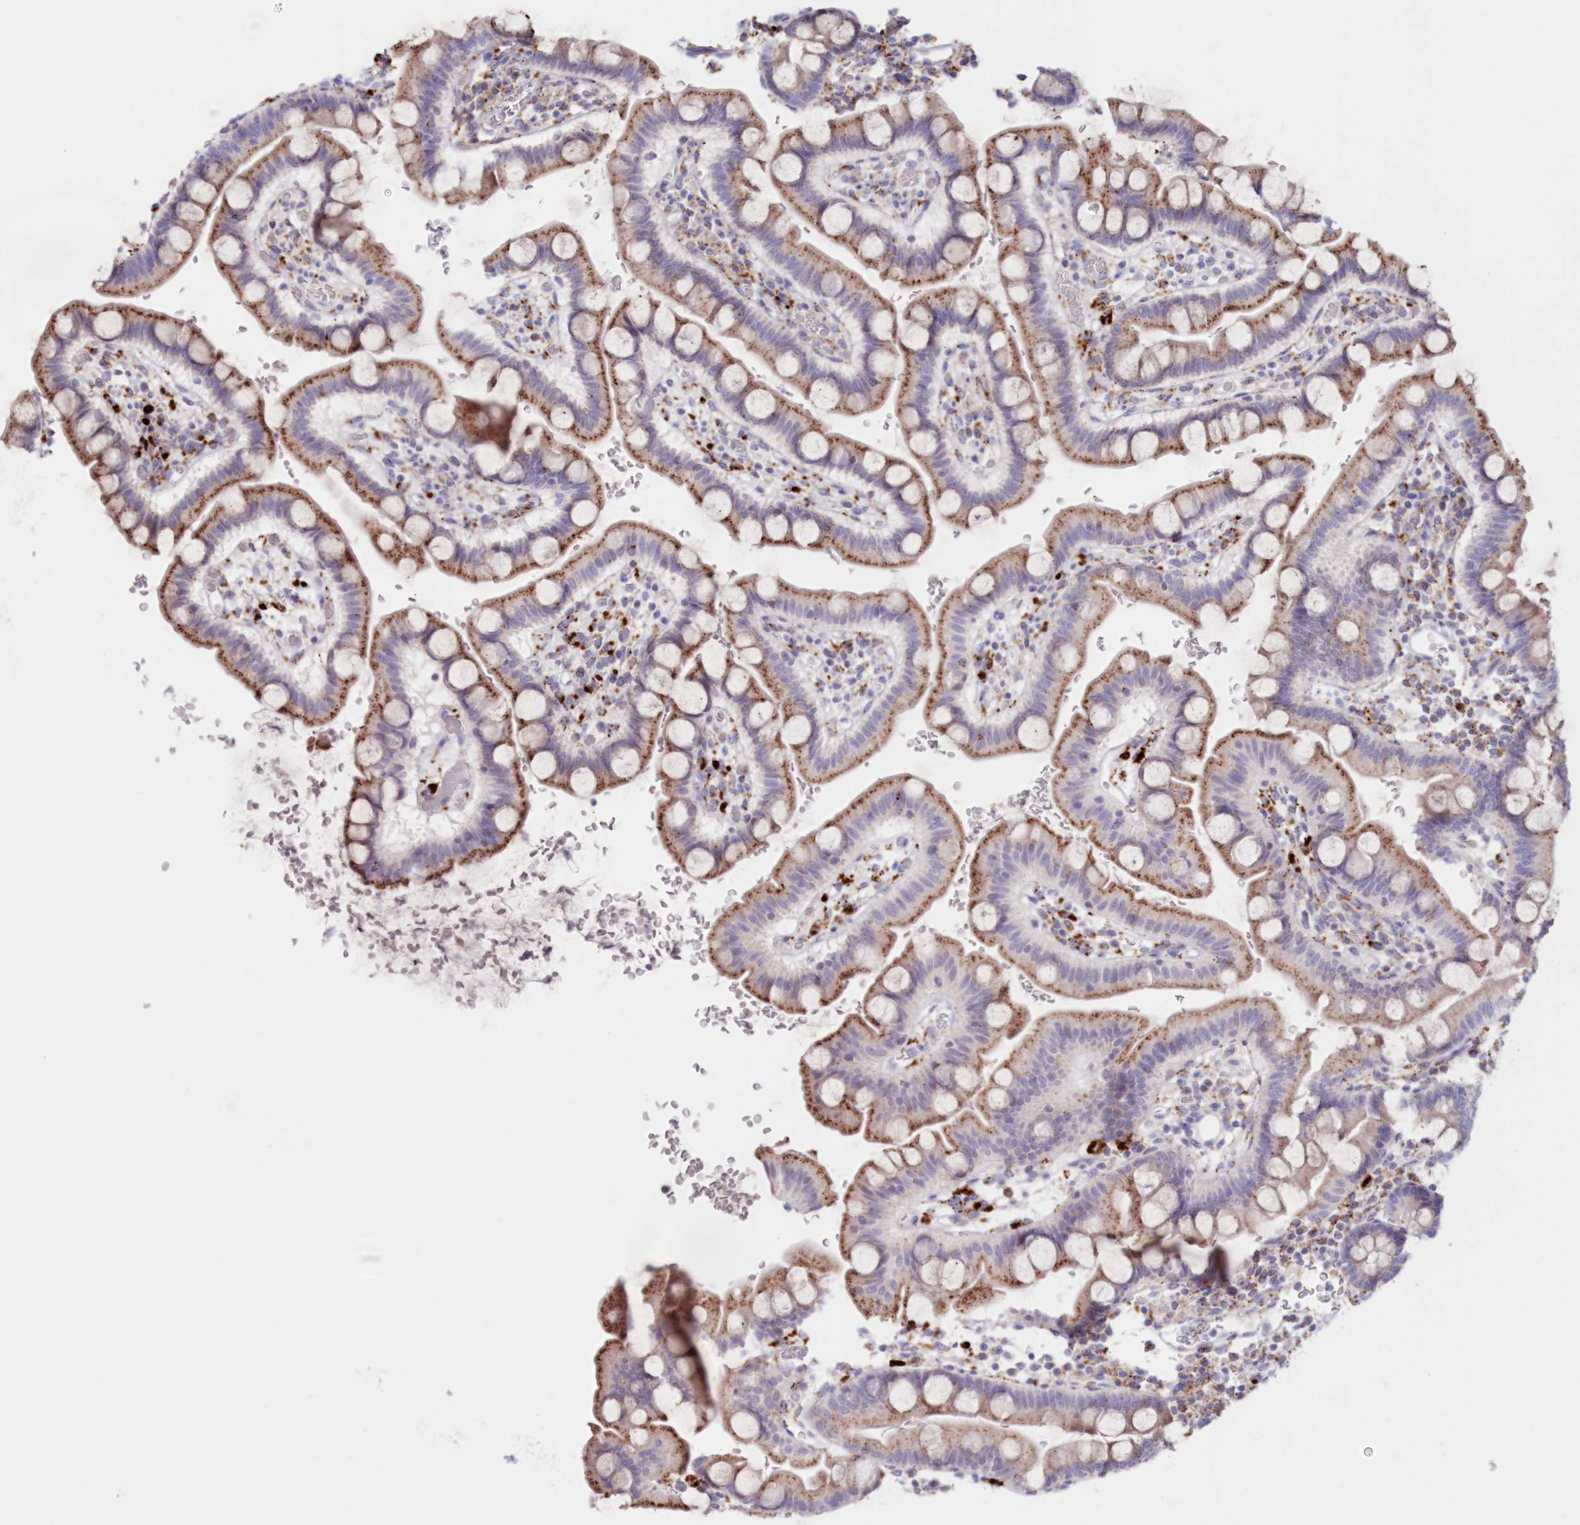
{"staining": {"intensity": "moderate", "quantity": ">75%", "location": "cytoplasmic/membranous"}, "tissue": "small intestine", "cell_type": "Glandular cells", "image_type": "normal", "snomed": [{"axis": "morphology", "description": "Normal tissue, NOS"}, {"axis": "topography", "description": "Stomach, upper"}, {"axis": "topography", "description": "Stomach, lower"}, {"axis": "topography", "description": "Small intestine"}], "caption": "Moderate cytoplasmic/membranous positivity for a protein is present in approximately >75% of glandular cells of benign small intestine using immunohistochemistry.", "gene": "TPP1", "patient": {"sex": "male", "age": 68}}